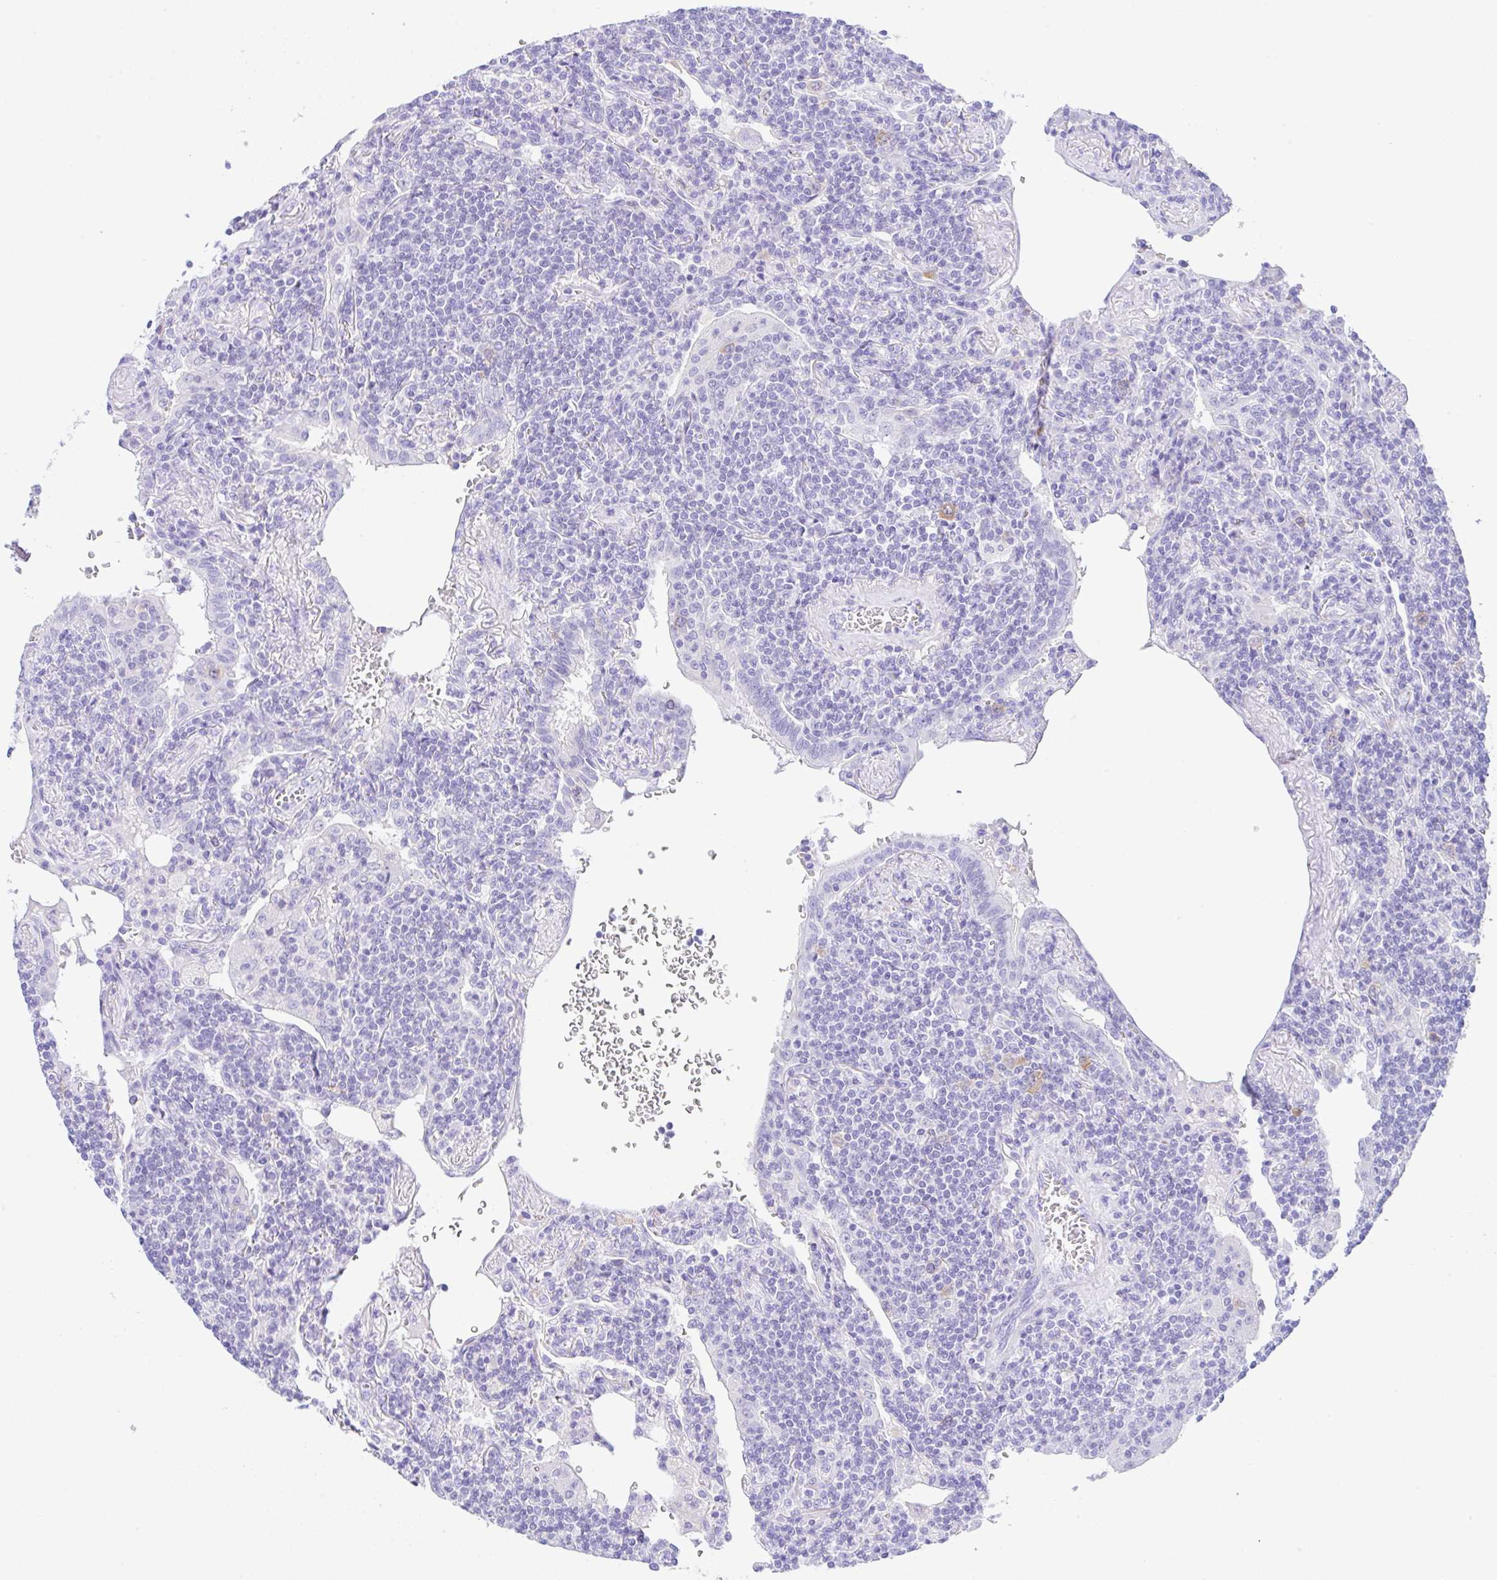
{"staining": {"intensity": "negative", "quantity": "none", "location": "none"}, "tissue": "lymphoma", "cell_type": "Tumor cells", "image_type": "cancer", "snomed": [{"axis": "morphology", "description": "Malignant lymphoma, non-Hodgkin's type, Low grade"}, {"axis": "topography", "description": "Lung"}], "caption": "This is an immunohistochemistry (IHC) micrograph of lymphoma. There is no staining in tumor cells.", "gene": "RRM2", "patient": {"sex": "female", "age": 71}}